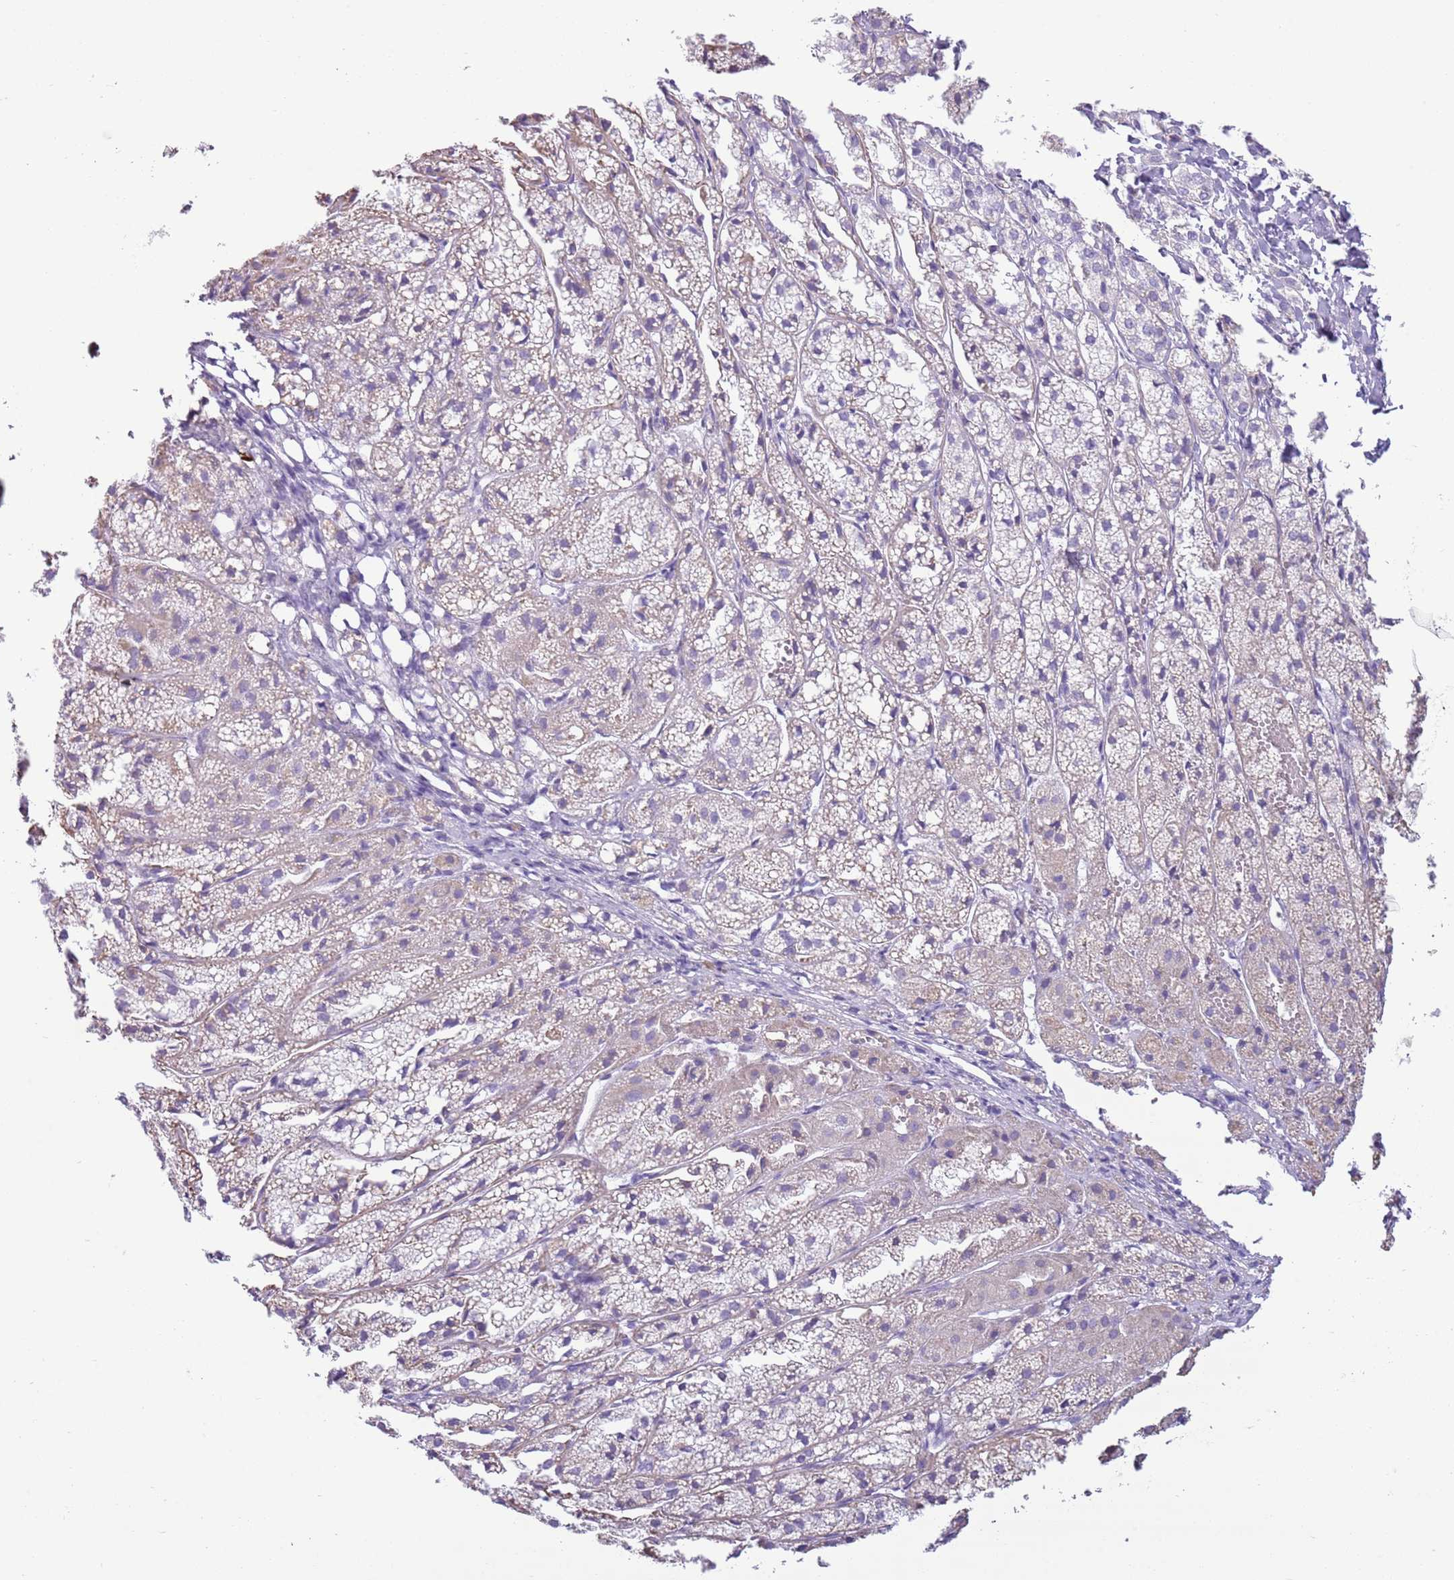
{"staining": {"intensity": "negative", "quantity": "none", "location": "none"}, "tissue": "adrenal gland", "cell_type": "Glandular cells", "image_type": "normal", "snomed": [{"axis": "morphology", "description": "Normal tissue, NOS"}, {"axis": "topography", "description": "Adrenal gland"}], "caption": "Protein analysis of unremarkable adrenal gland shows no significant staining in glandular cells.", "gene": "CD177", "patient": {"sex": "female", "age": 44}}